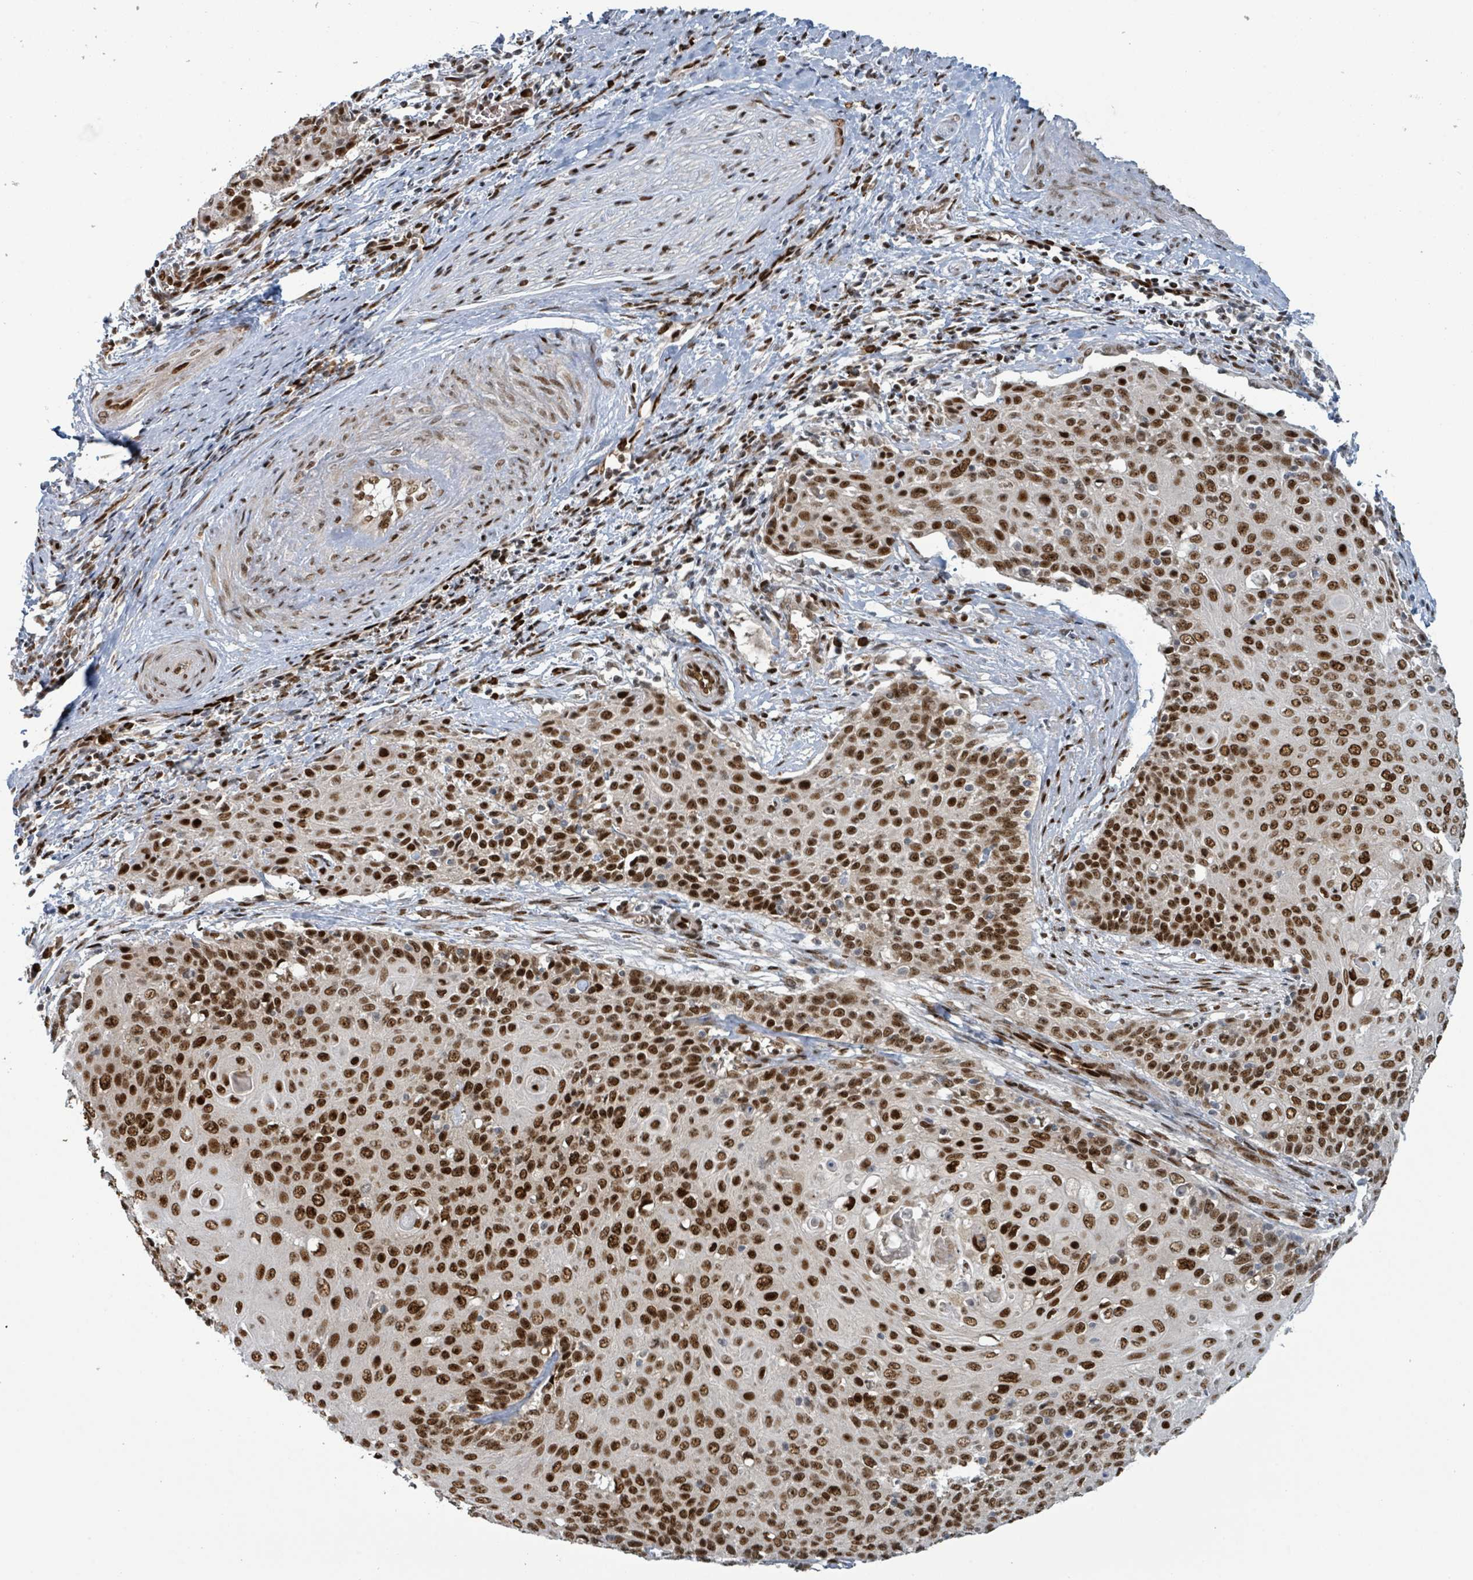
{"staining": {"intensity": "strong", "quantity": ">75%", "location": "nuclear"}, "tissue": "cervical cancer", "cell_type": "Tumor cells", "image_type": "cancer", "snomed": [{"axis": "morphology", "description": "Squamous cell carcinoma, NOS"}, {"axis": "topography", "description": "Cervix"}], "caption": "An IHC photomicrograph of tumor tissue is shown. Protein staining in brown highlights strong nuclear positivity in cervical cancer (squamous cell carcinoma) within tumor cells. (IHC, brightfield microscopy, high magnification).", "gene": "KLF3", "patient": {"sex": "female", "age": 39}}